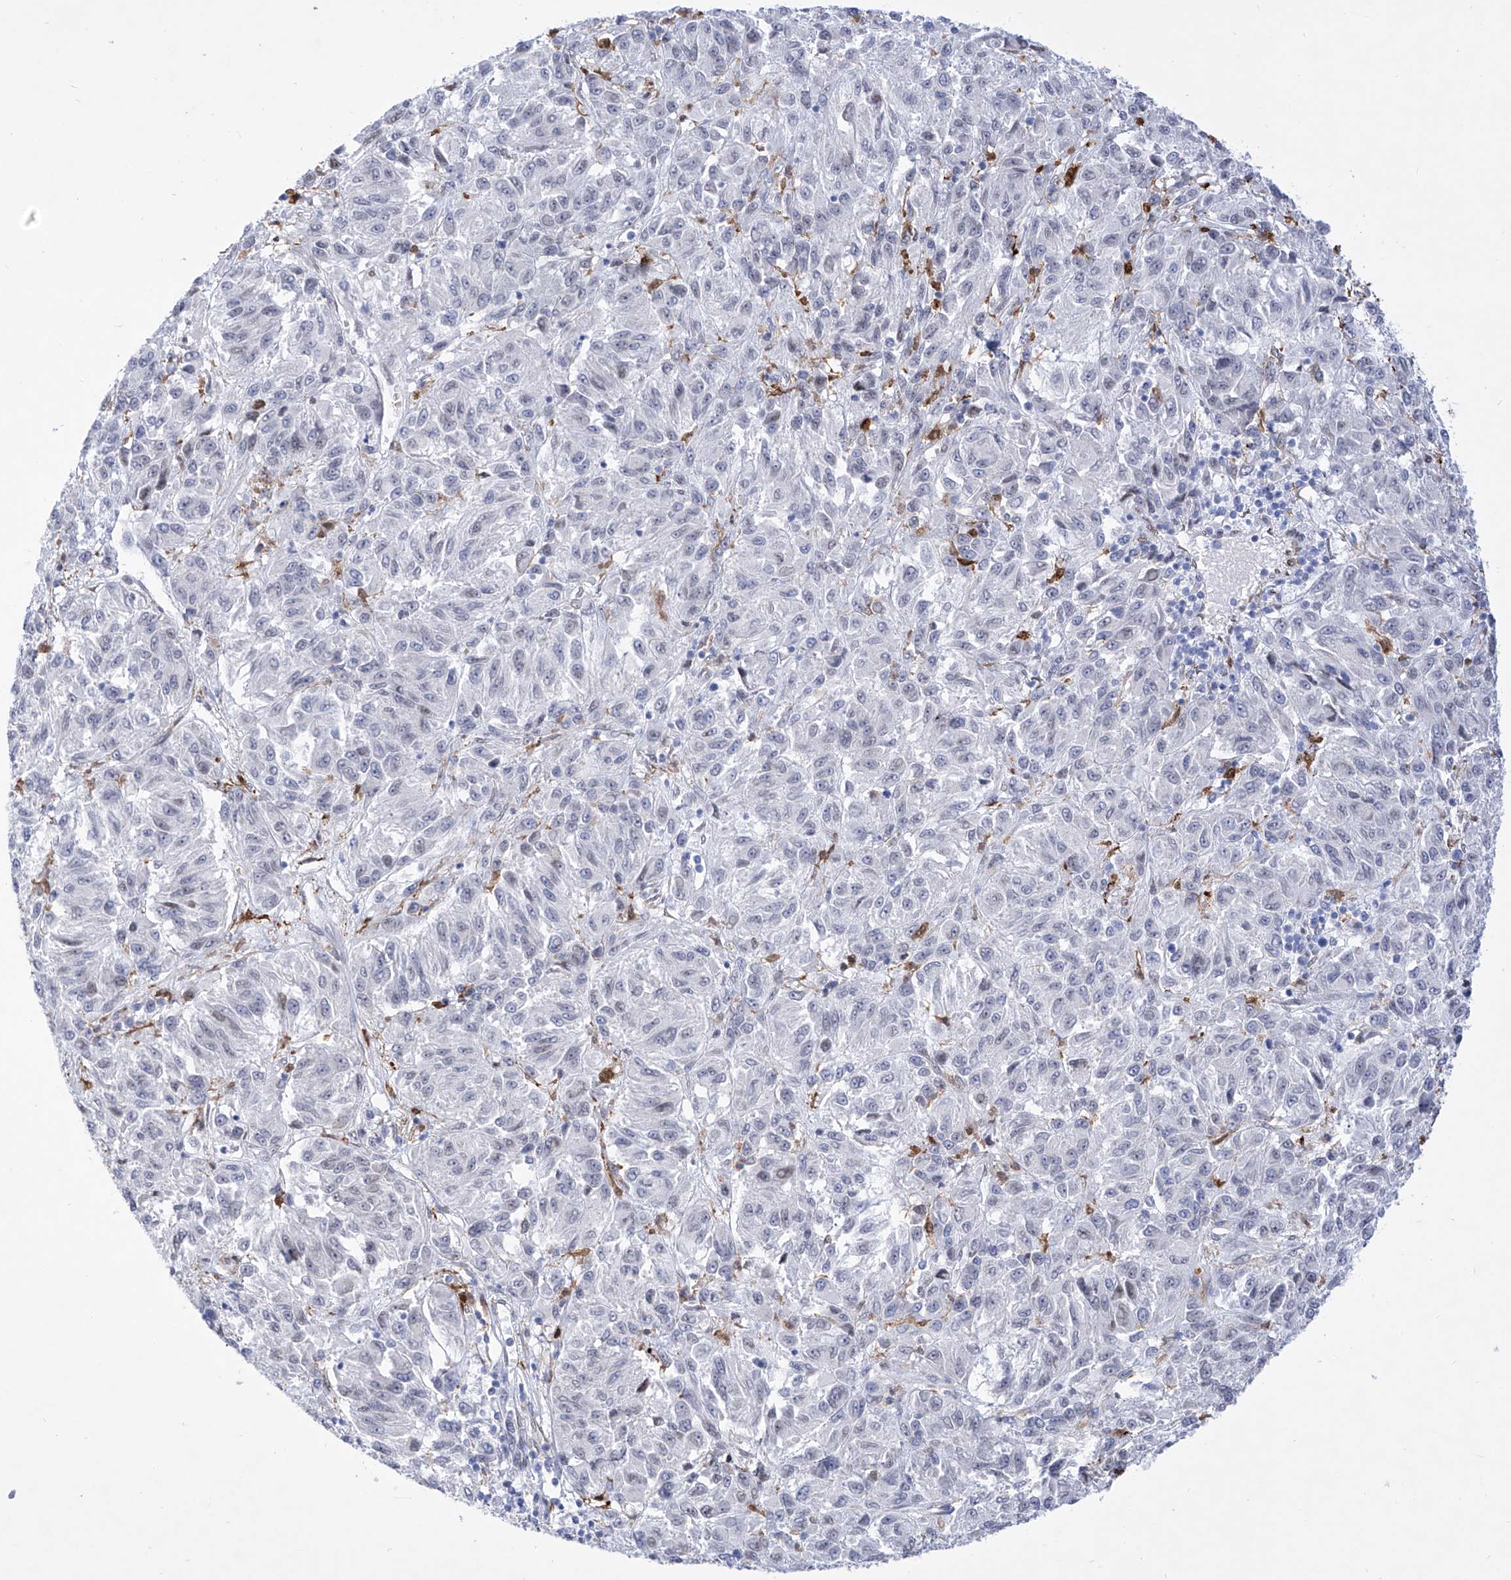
{"staining": {"intensity": "negative", "quantity": "none", "location": "none"}, "tissue": "melanoma", "cell_type": "Tumor cells", "image_type": "cancer", "snomed": [{"axis": "morphology", "description": "Malignant melanoma, Metastatic site"}, {"axis": "topography", "description": "Lung"}], "caption": "A micrograph of human melanoma is negative for staining in tumor cells.", "gene": "LCLAT1", "patient": {"sex": "male", "age": 64}}